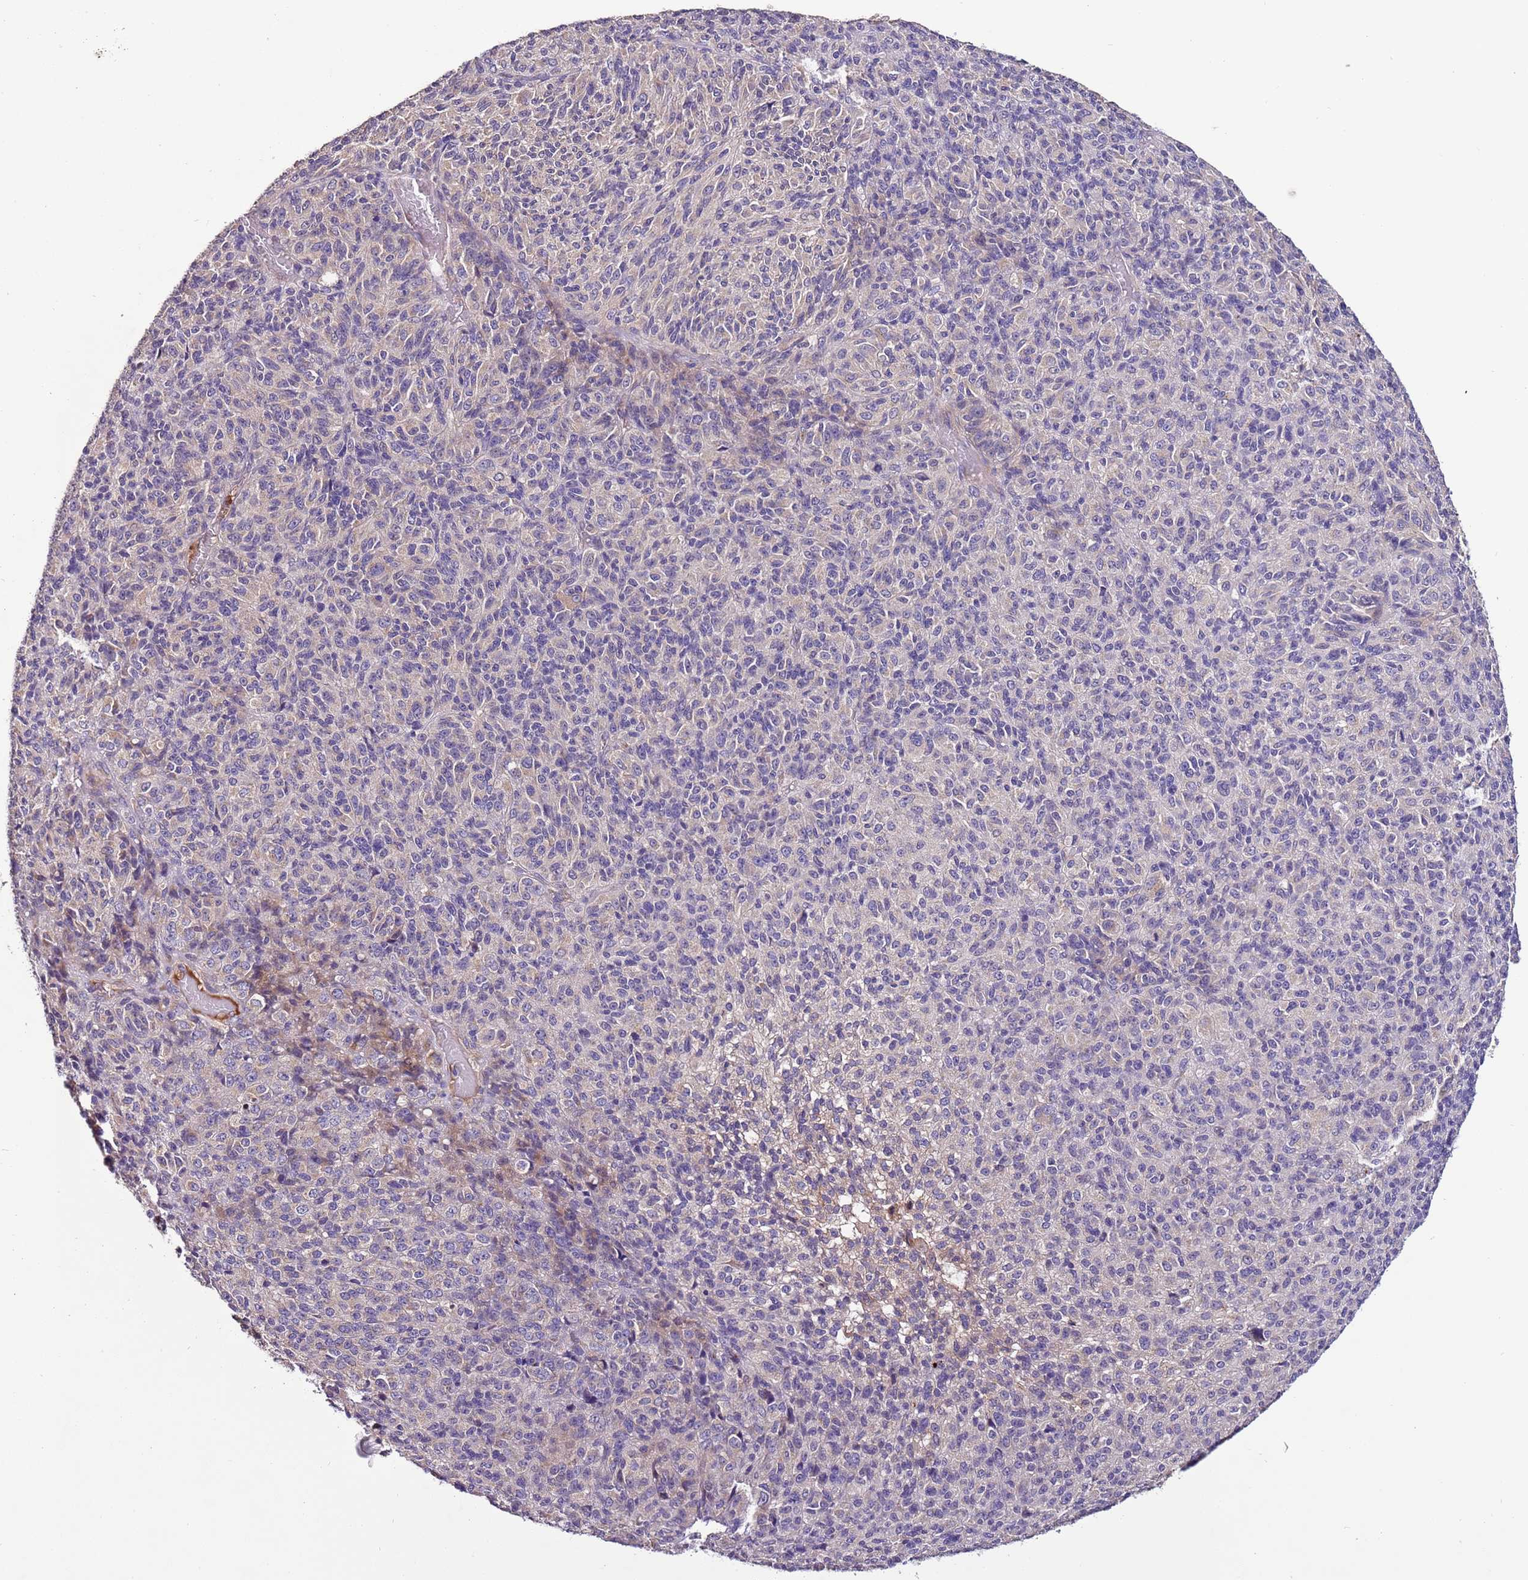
{"staining": {"intensity": "negative", "quantity": "none", "location": "none"}, "tissue": "melanoma", "cell_type": "Tumor cells", "image_type": "cancer", "snomed": [{"axis": "morphology", "description": "Malignant melanoma, Metastatic site"}, {"axis": "topography", "description": "Brain"}], "caption": "This is an immunohistochemistry micrograph of human melanoma. There is no positivity in tumor cells.", "gene": "FAM20A", "patient": {"sex": "female", "age": 56}}